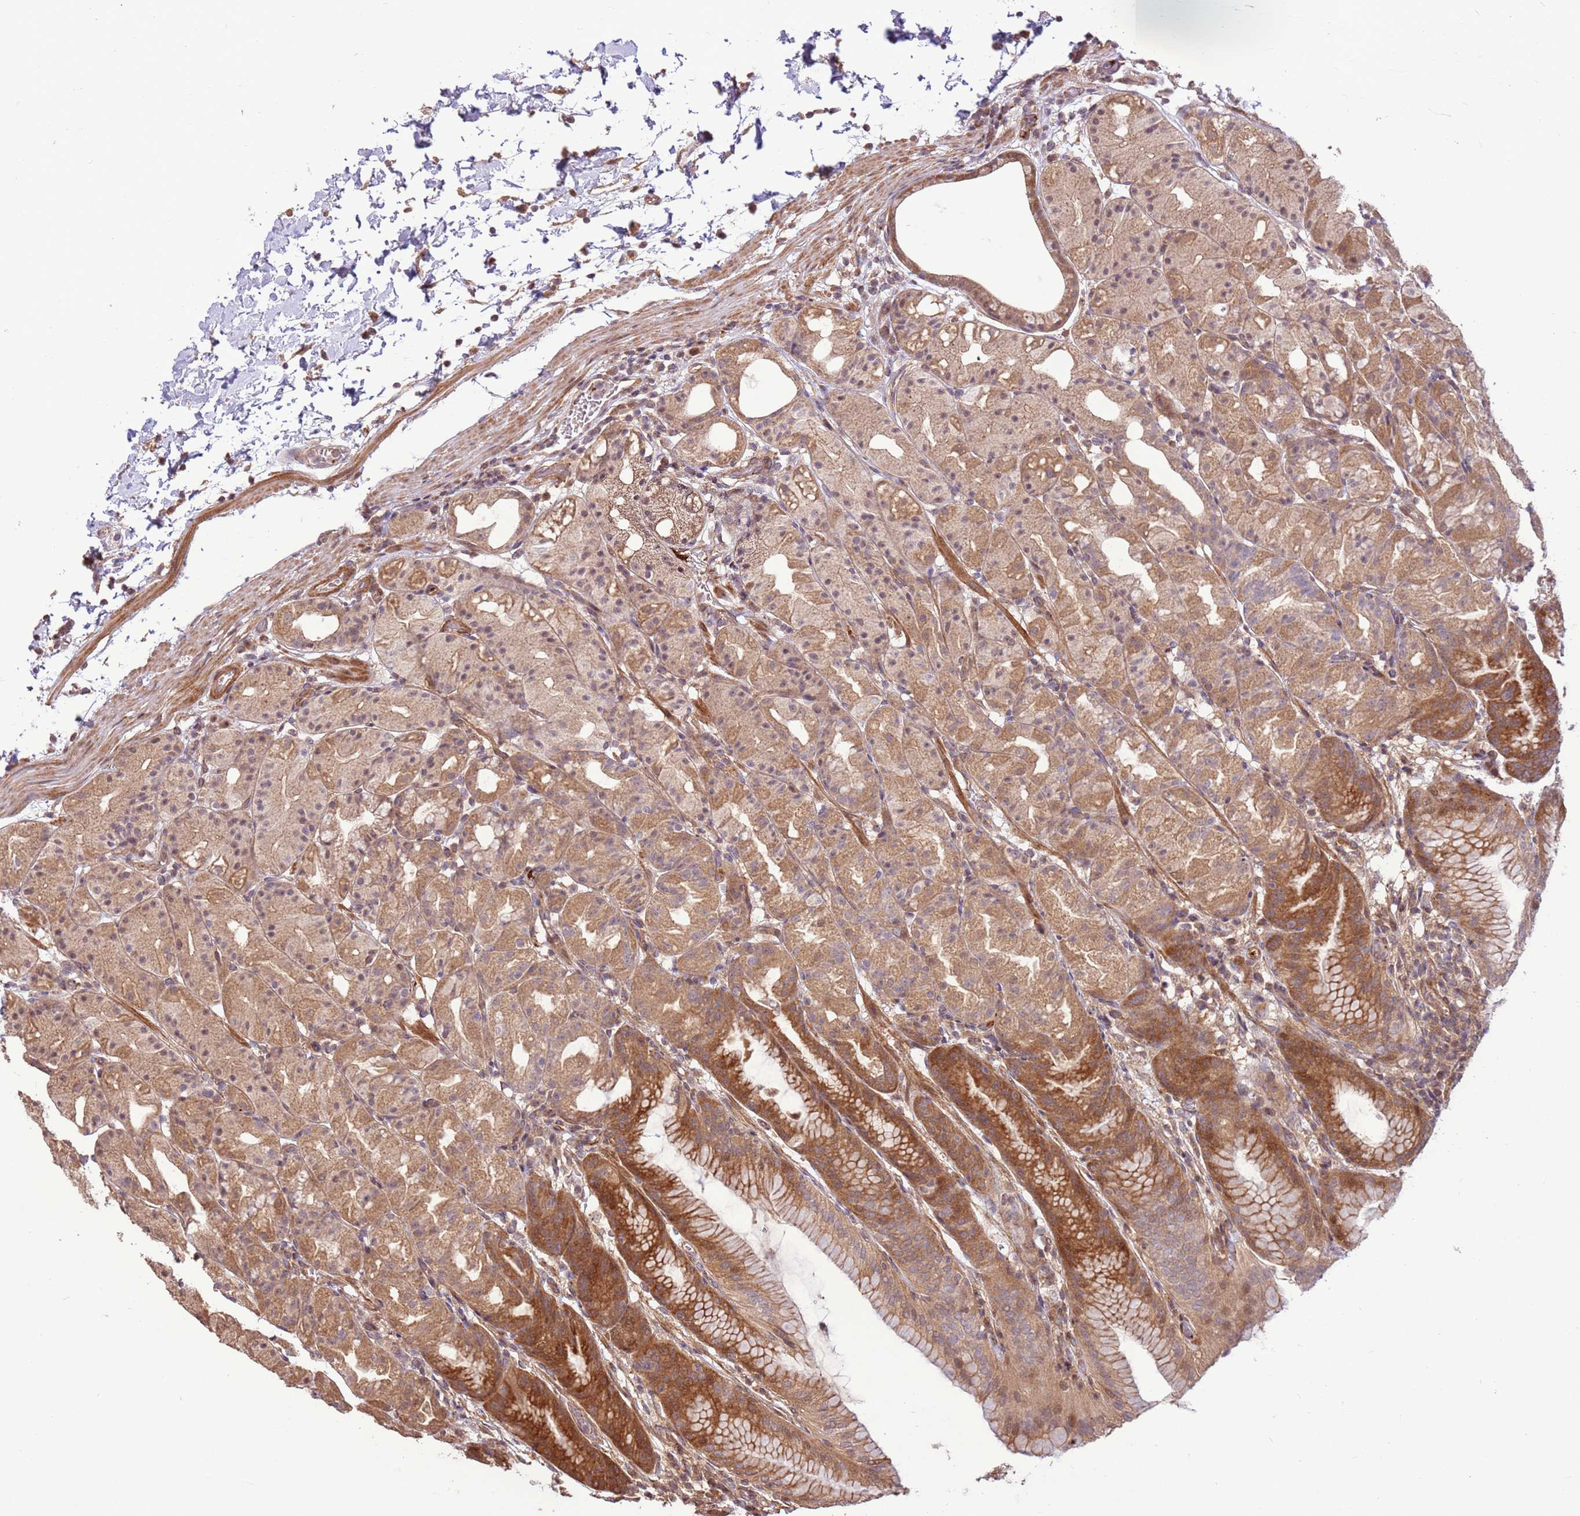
{"staining": {"intensity": "strong", "quantity": ">75%", "location": "cytoplasmic/membranous,nuclear"}, "tissue": "stomach", "cell_type": "Glandular cells", "image_type": "normal", "snomed": [{"axis": "morphology", "description": "Normal tissue, NOS"}, {"axis": "topography", "description": "Stomach, upper"}], "caption": "IHC micrograph of unremarkable stomach: human stomach stained using IHC reveals high levels of strong protein expression localized specifically in the cytoplasmic/membranous,nuclear of glandular cells, appearing as a cytoplasmic/membranous,nuclear brown color.", "gene": "CCDC112", "patient": {"sex": "male", "age": 48}}